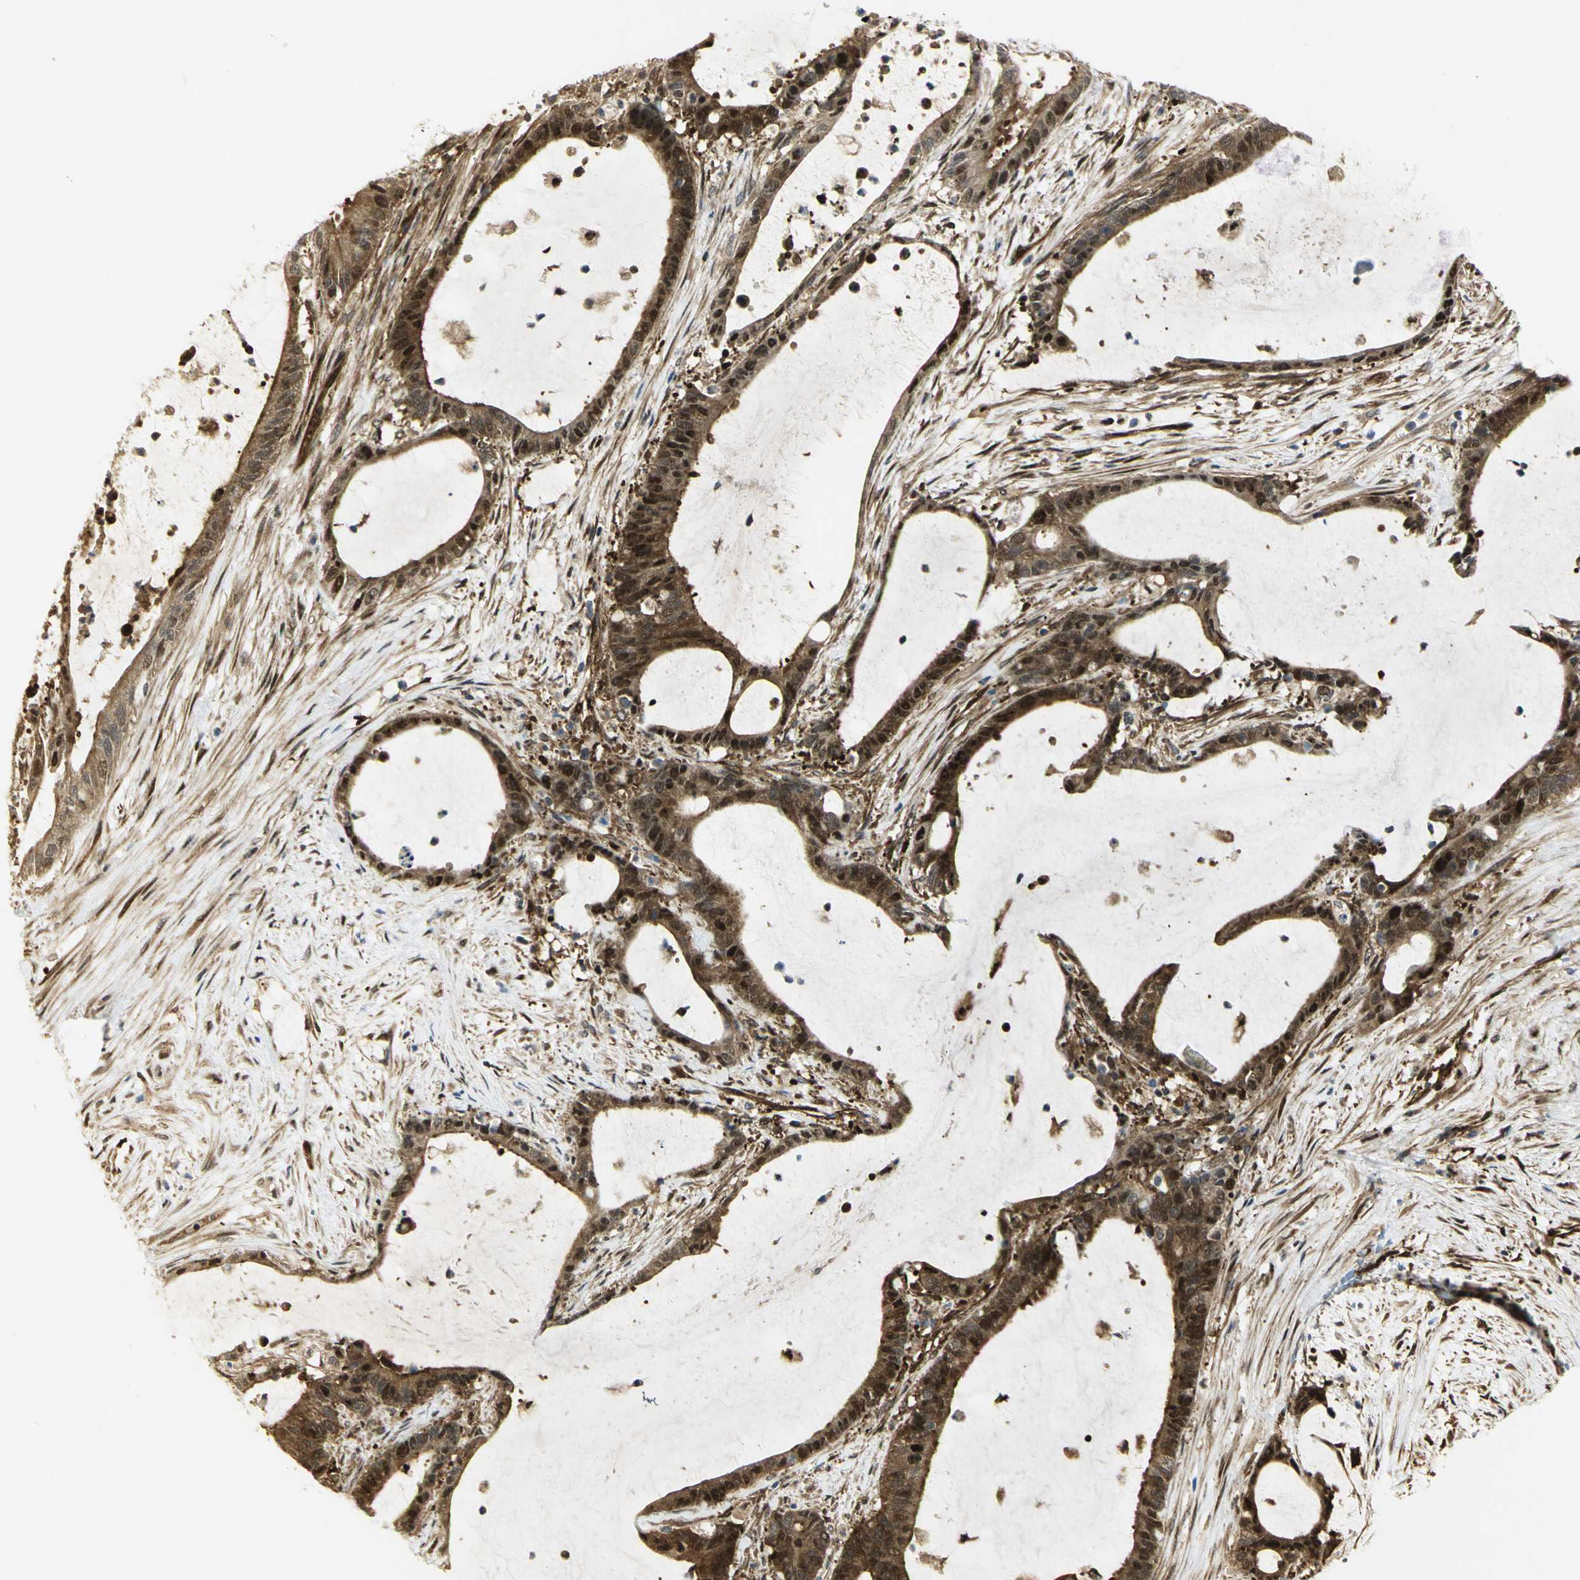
{"staining": {"intensity": "moderate", "quantity": ">75%", "location": "cytoplasmic/membranous,nuclear"}, "tissue": "liver cancer", "cell_type": "Tumor cells", "image_type": "cancer", "snomed": [{"axis": "morphology", "description": "Cholangiocarcinoma"}, {"axis": "topography", "description": "Liver"}], "caption": "Immunohistochemistry (IHC) image of neoplastic tissue: liver cholangiocarcinoma stained using immunohistochemistry shows medium levels of moderate protein expression localized specifically in the cytoplasmic/membranous and nuclear of tumor cells, appearing as a cytoplasmic/membranous and nuclear brown color.", "gene": "EEA1", "patient": {"sex": "female", "age": 73}}